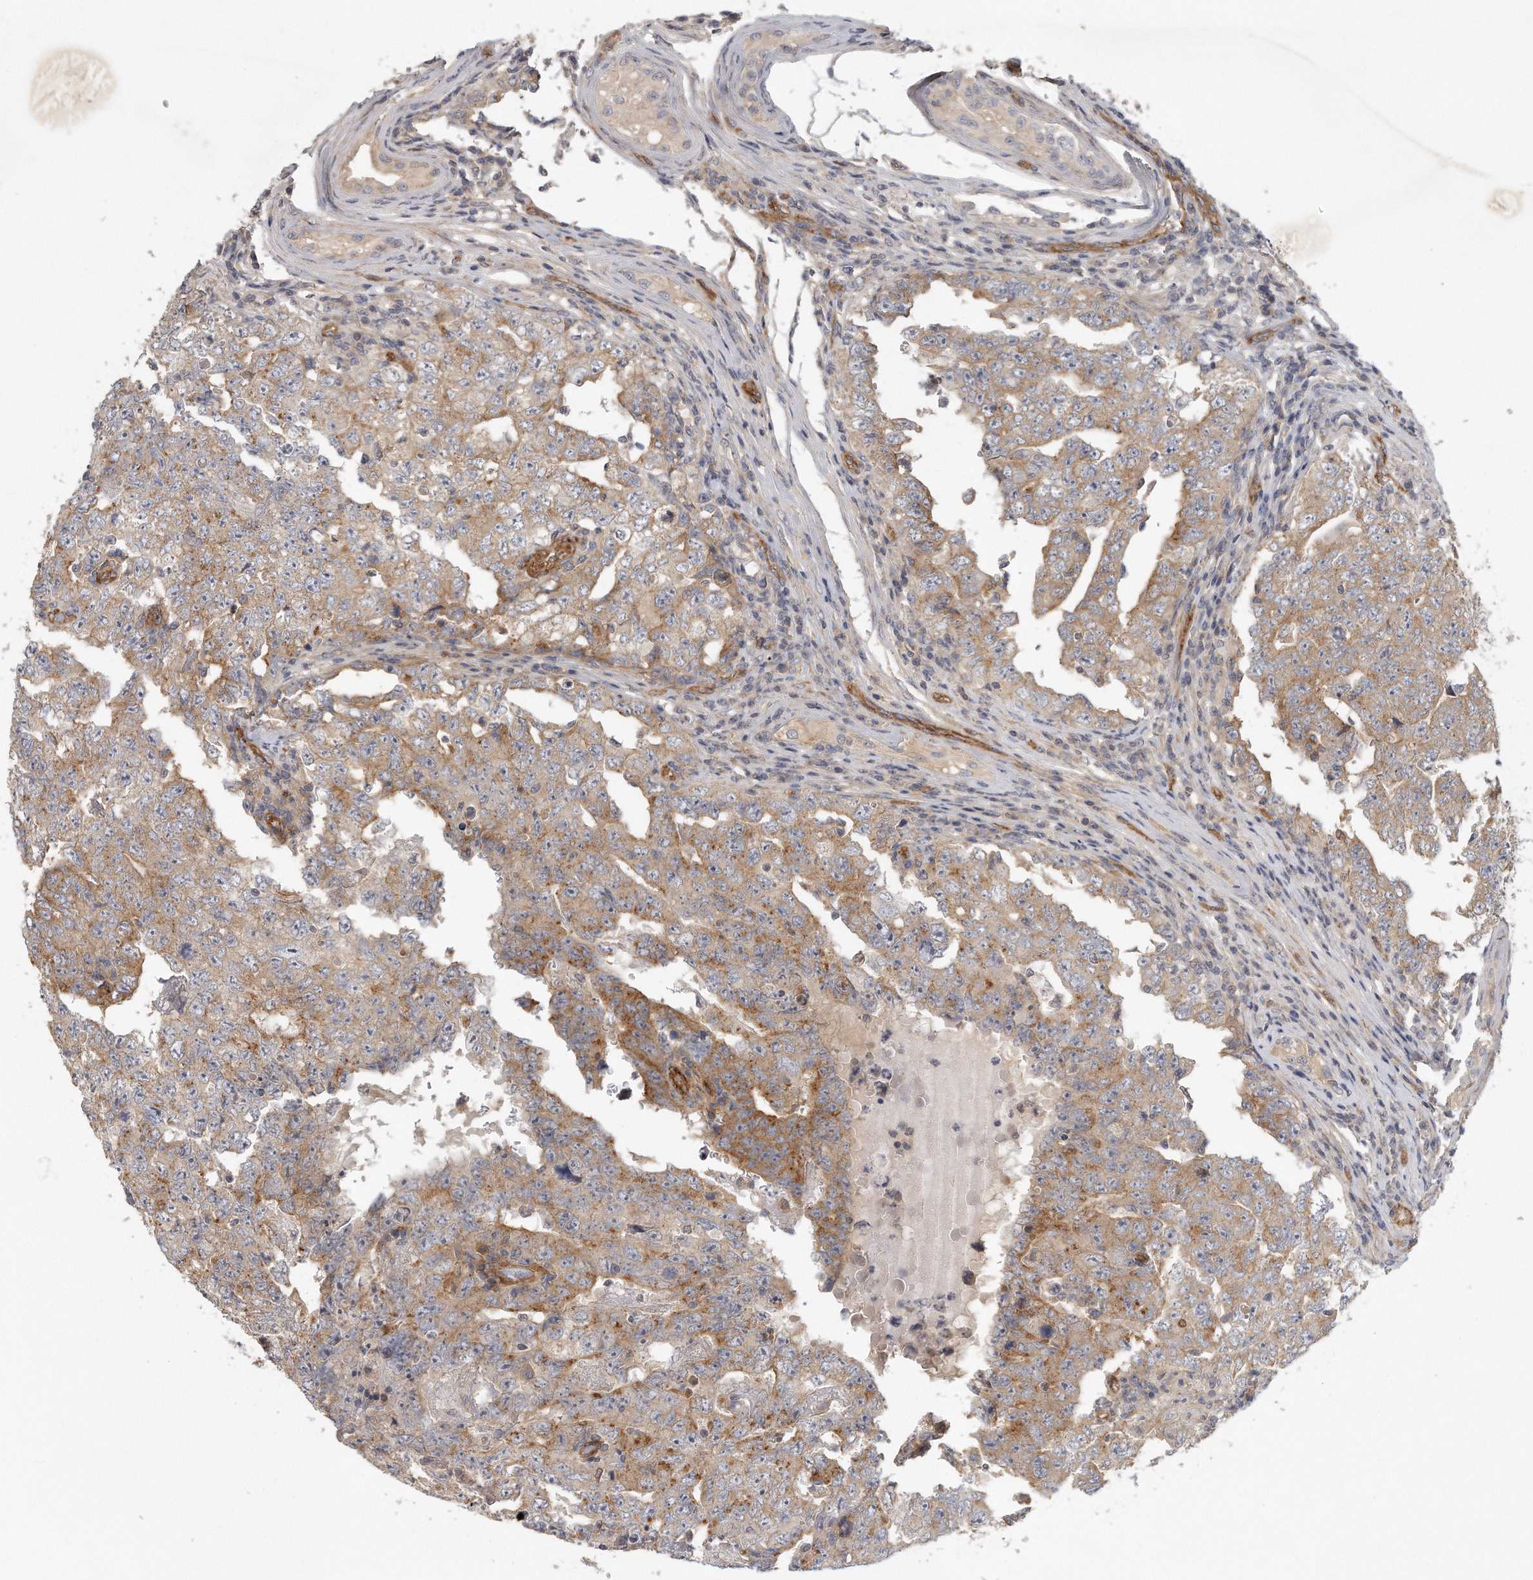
{"staining": {"intensity": "moderate", "quantity": ">75%", "location": "cytoplasmic/membranous"}, "tissue": "testis cancer", "cell_type": "Tumor cells", "image_type": "cancer", "snomed": [{"axis": "morphology", "description": "Carcinoma, Embryonal, NOS"}, {"axis": "topography", "description": "Testis"}], "caption": "A high-resolution photomicrograph shows IHC staining of embryonal carcinoma (testis), which demonstrates moderate cytoplasmic/membranous expression in approximately >75% of tumor cells.", "gene": "MTERF4", "patient": {"sex": "male", "age": 26}}